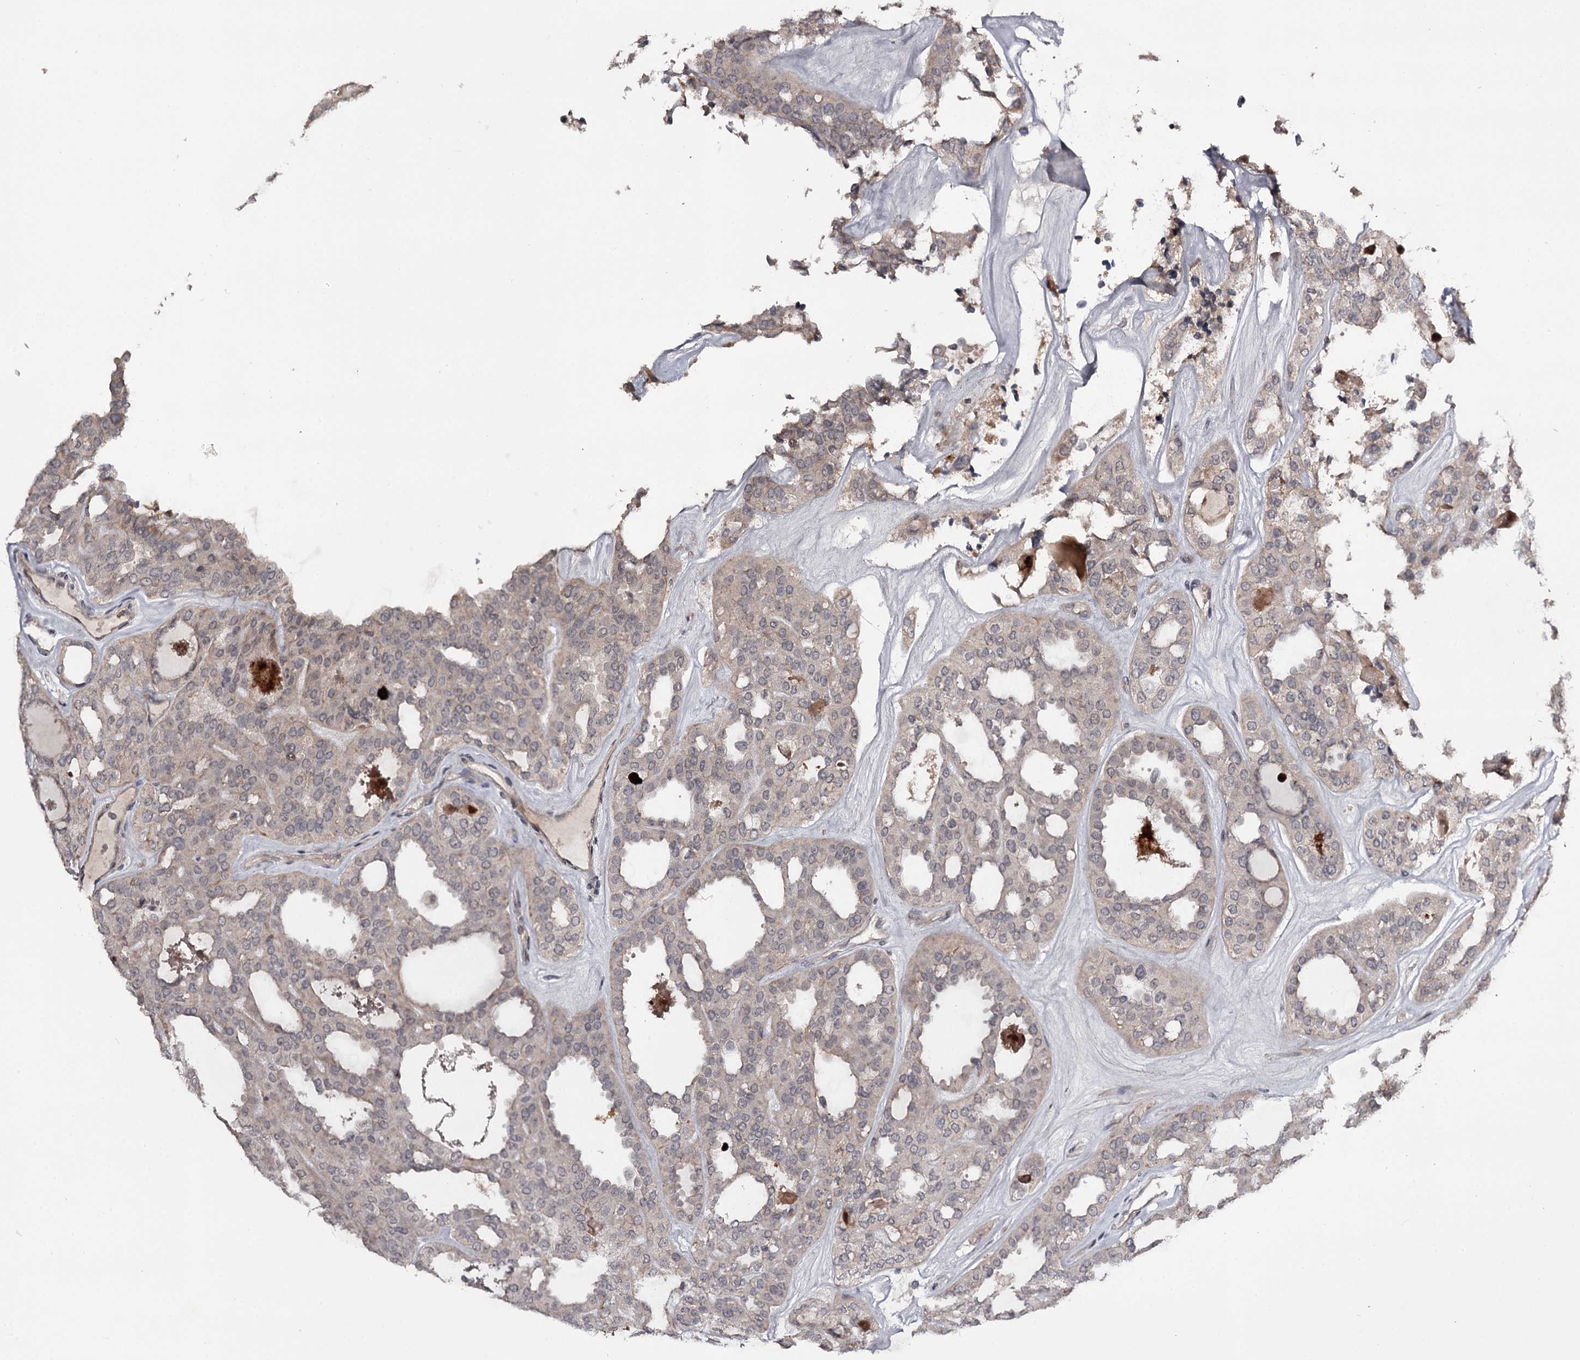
{"staining": {"intensity": "weak", "quantity": "<25%", "location": "cytoplasmic/membranous"}, "tissue": "thyroid cancer", "cell_type": "Tumor cells", "image_type": "cancer", "snomed": [{"axis": "morphology", "description": "Follicular adenoma carcinoma, NOS"}, {"axis": "topography", "description": "Thyroid gland"}], "caption": "Immunohistochemistry micrograph of neoplastic tissue: human thyroid cancer stained with DAB (3,3'-diaminobenzidine) displays no significant protein positivity in tumor cells. (DAB immunohistochemistry (IHC) visualized using brightfield microscopy, high magnification).", "gene": "CWF19L2", "patient": {"sex": "male", "age": 75}}